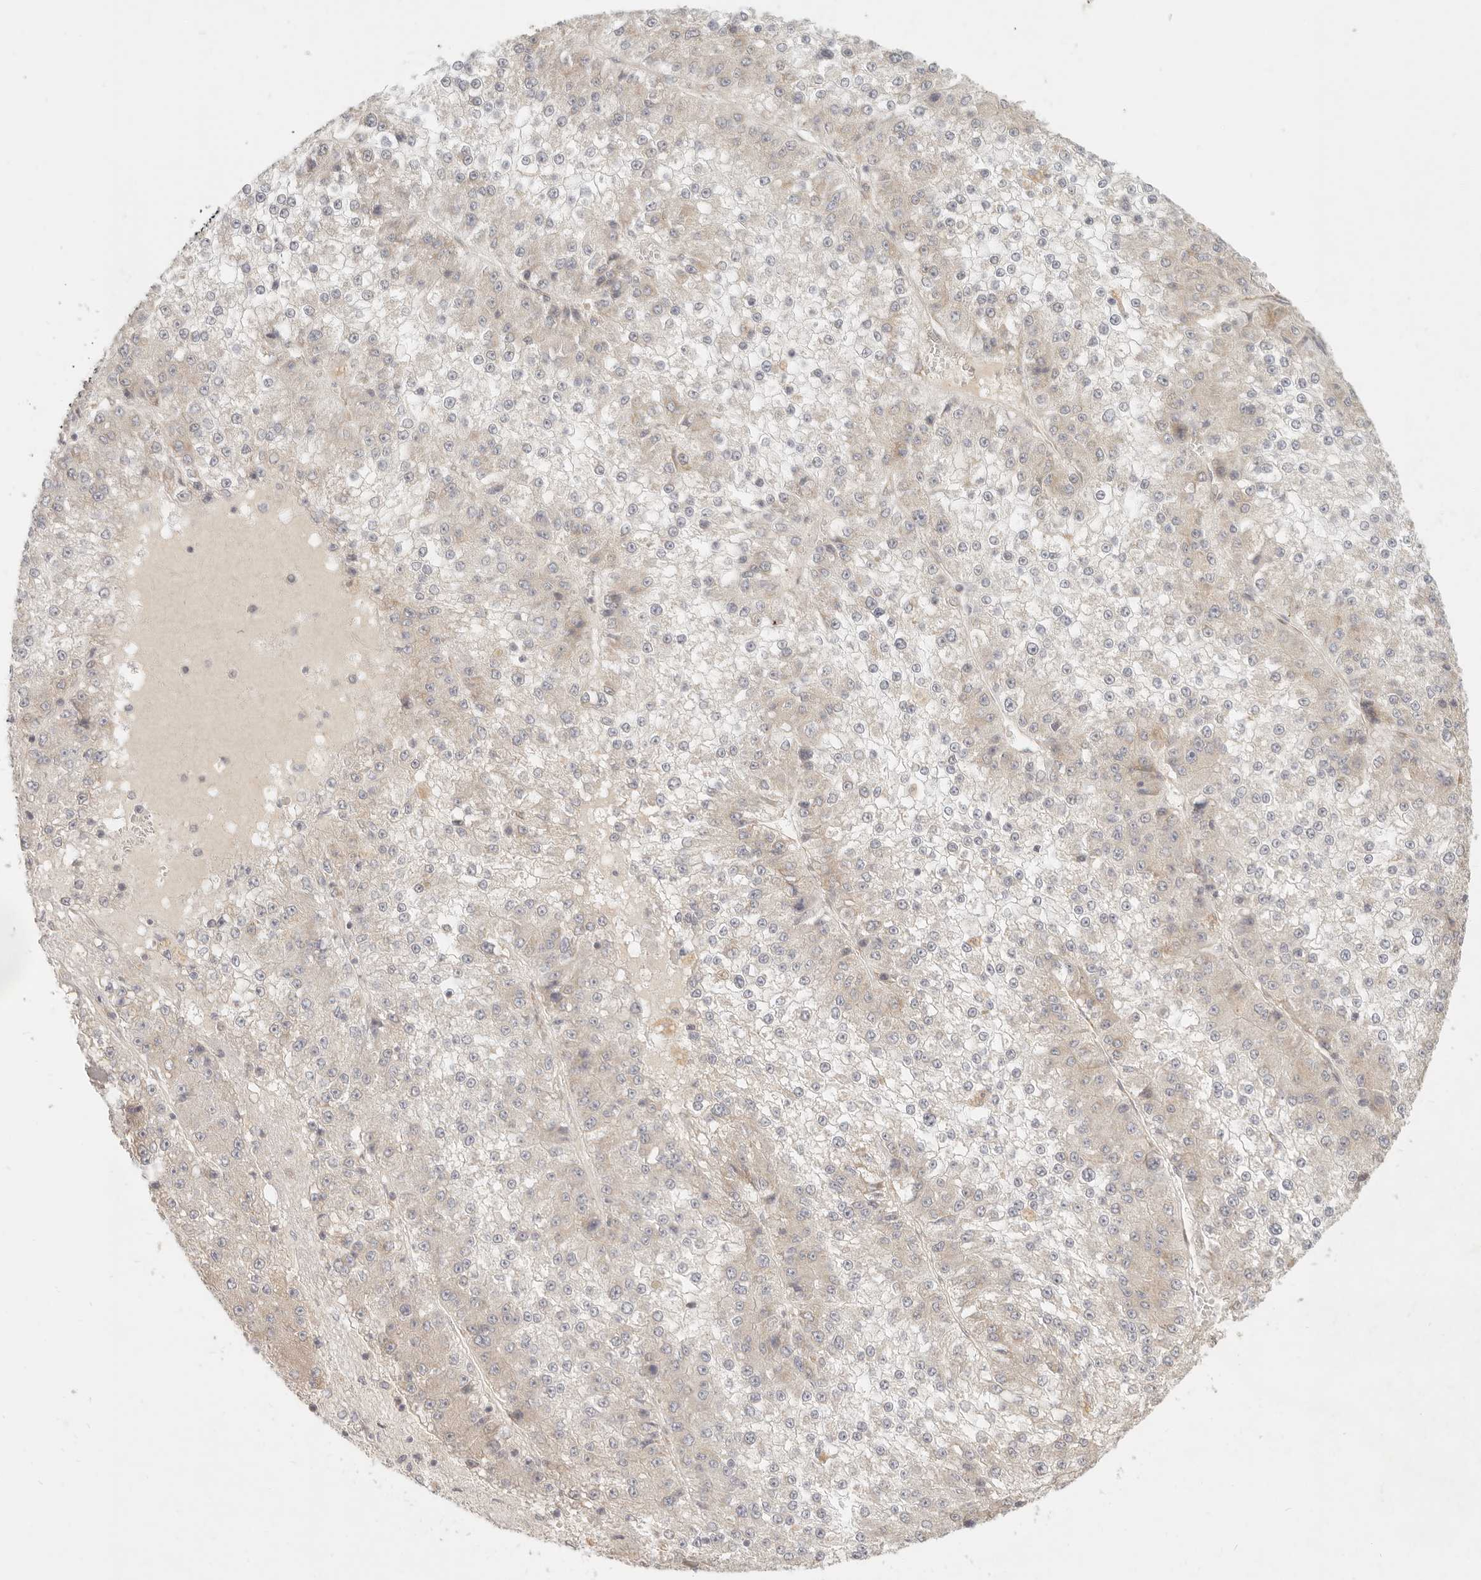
{"staining": {"intensity": "weak", "quantity": "<25%", "location": "cytoplasmic/membranous"}, "tissue": "liver cancer", "cell_type": "Tumor cells", "image_type": "cancer", "snomed": [{"axis": "morphology", "description": "Carcinoma, Hepatocellular, NOS"}, {"axis": "topography", "description": "Liver"}], "caption": "Human liver cancer (hepatocellular carcinoma) stained for a protein using IHC exhibits no expression in tumor cells.", "gene": "PABPC4", "patient": {"sex": "female", "age": 73}}